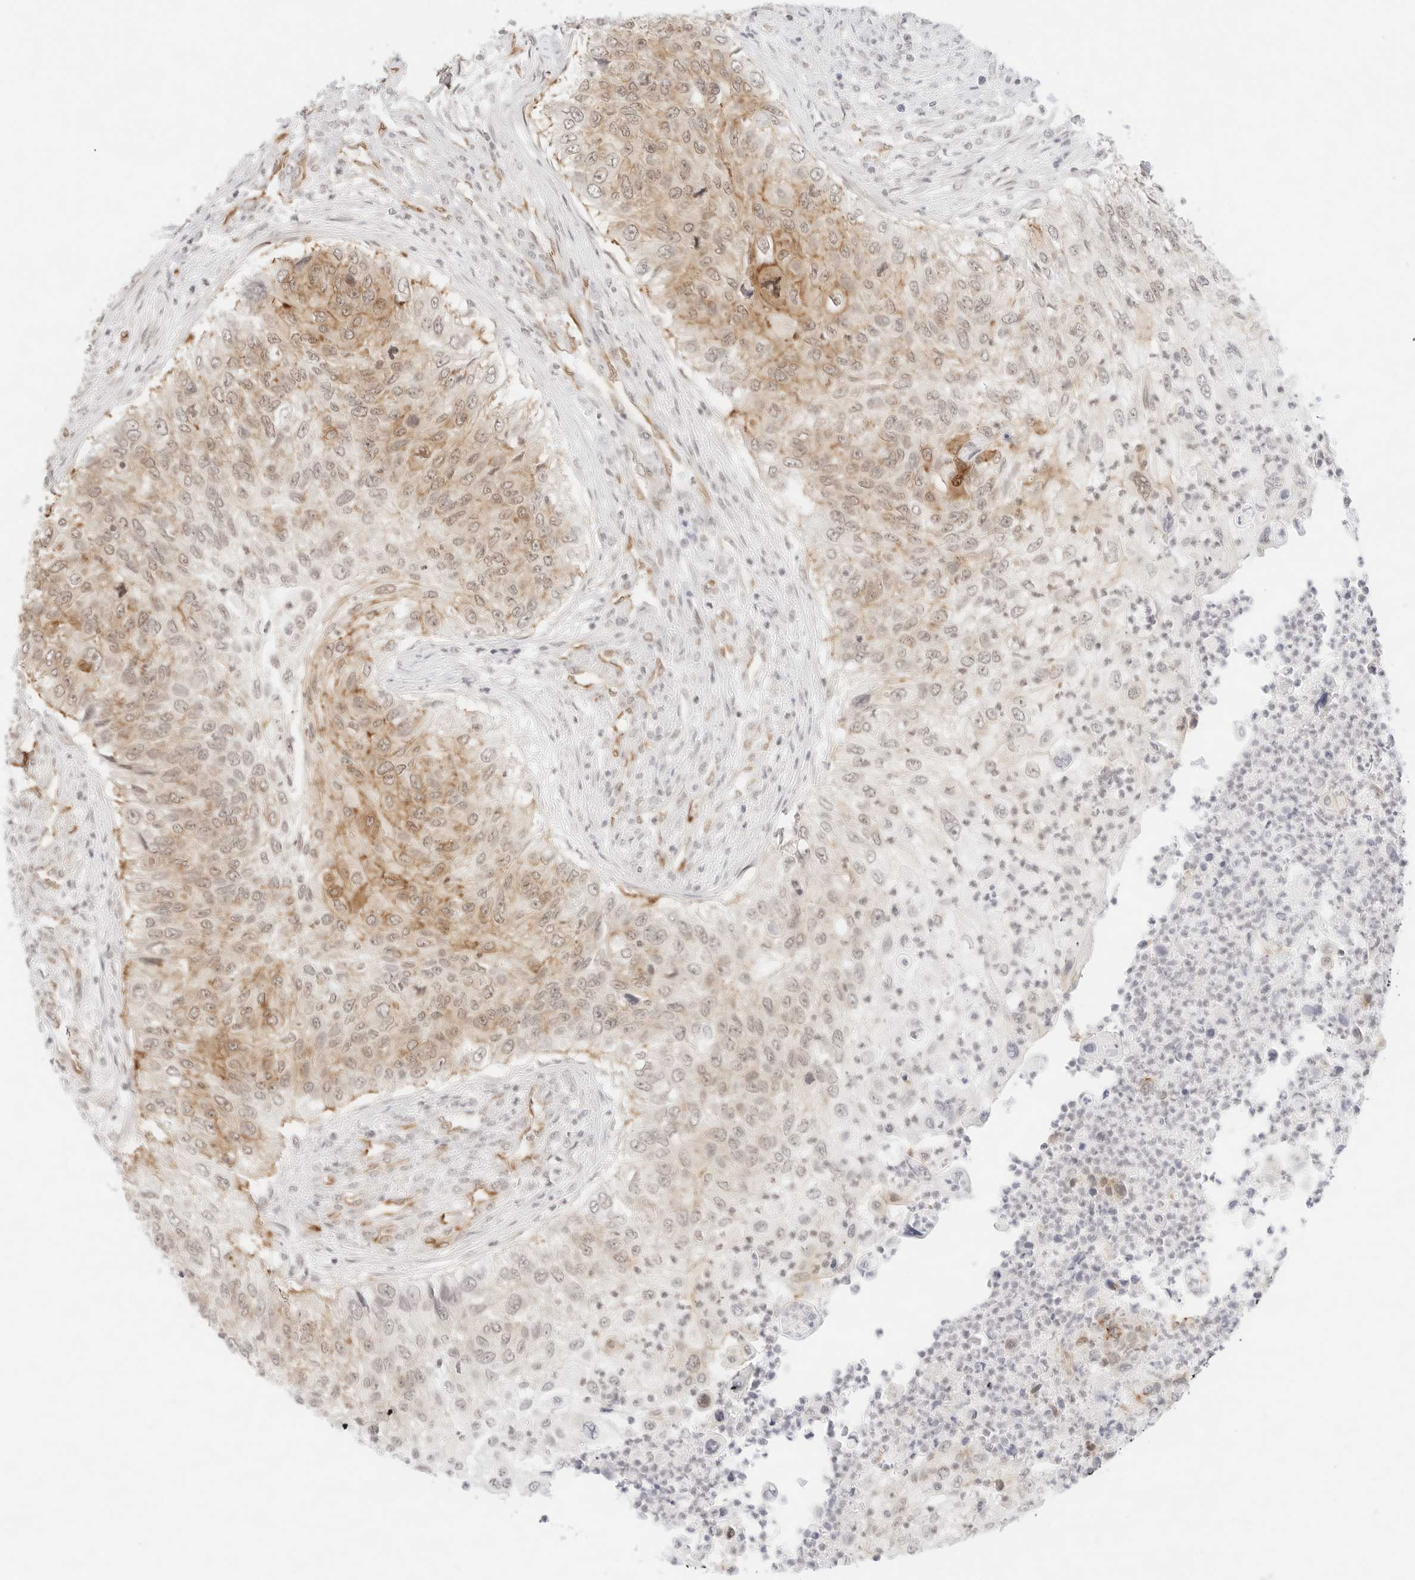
{"staining": {"intensity": "moderate", "quantity": "25%-75%", "location": "cytoplasmic/membranous"}, "tissue": "urothelial cancer", "cell_type": "Tumor cells", "image_type": "cancer", "snomed": [{"axis": "morphology", "description": "Urothelial carcinoma, High grade"}, {"axis": "topography", "description": "Urinary bladder"}], "caption": "Urothelial cancer stained with a brown dye displays moderate cytoplasmic/membranous positive expression in approximately 25%-75% of tumor cells.", "gene": "GNAS", "patient": {"sex": "female", "age": 60}}